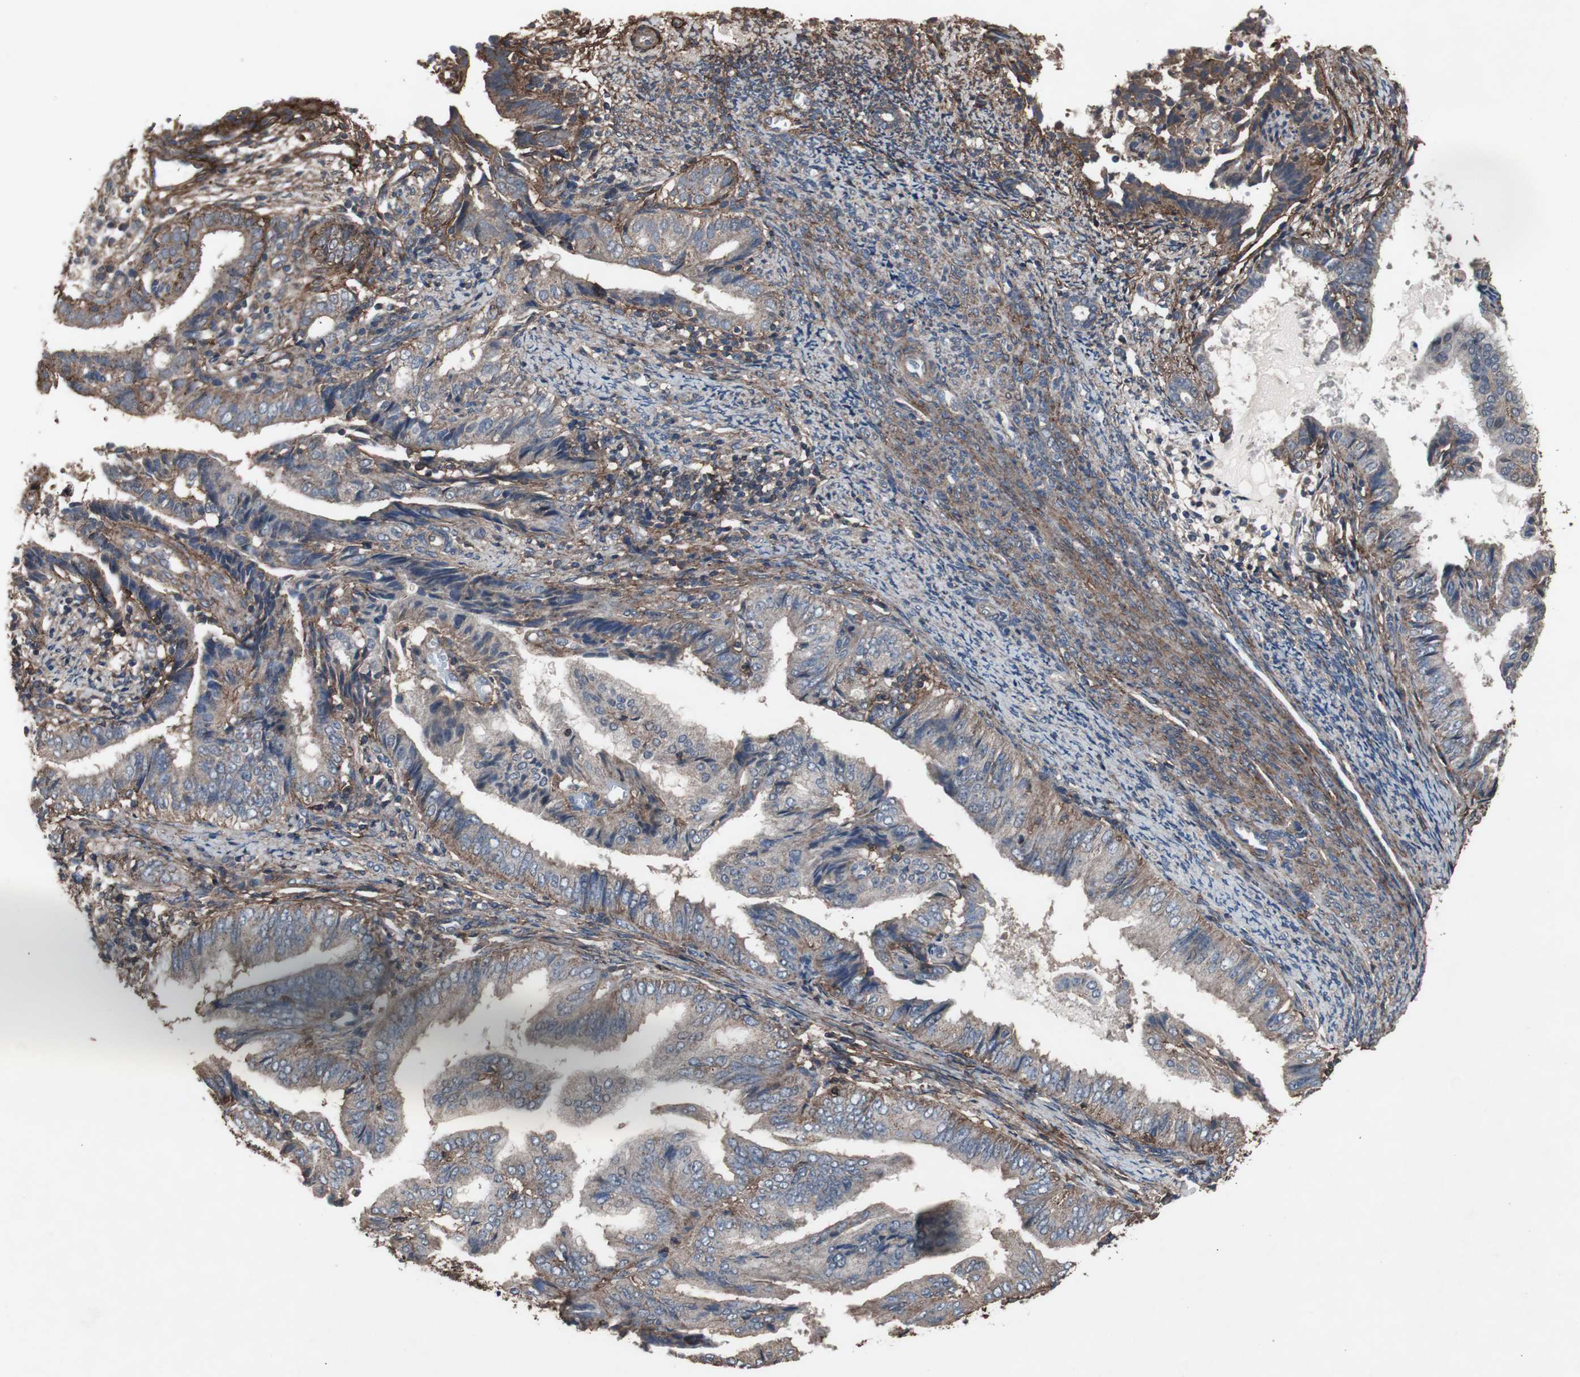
{"staining": {"intensity": "weak", "quantity": ">75%", "location": "cytoplasmic/membranous"}, "tissue": "endometrial cancer", "cell_type": "Tumor cells", "image_type": "cancer", "snomed": [{"axis": "morphology", "description": "Adenocarcinoma, NOS"}, {"axis": "topography", "description": "Endometrium"}], "caption": "This micrograph reveals immunohistochemistry staining of human adenocarcinoma (endometrial), with low weak cytoplasmic/membranous expression in about >75% of tumor cells.", "gene": "COL6A2", "patient": {"sex": "female", "age": 58}}